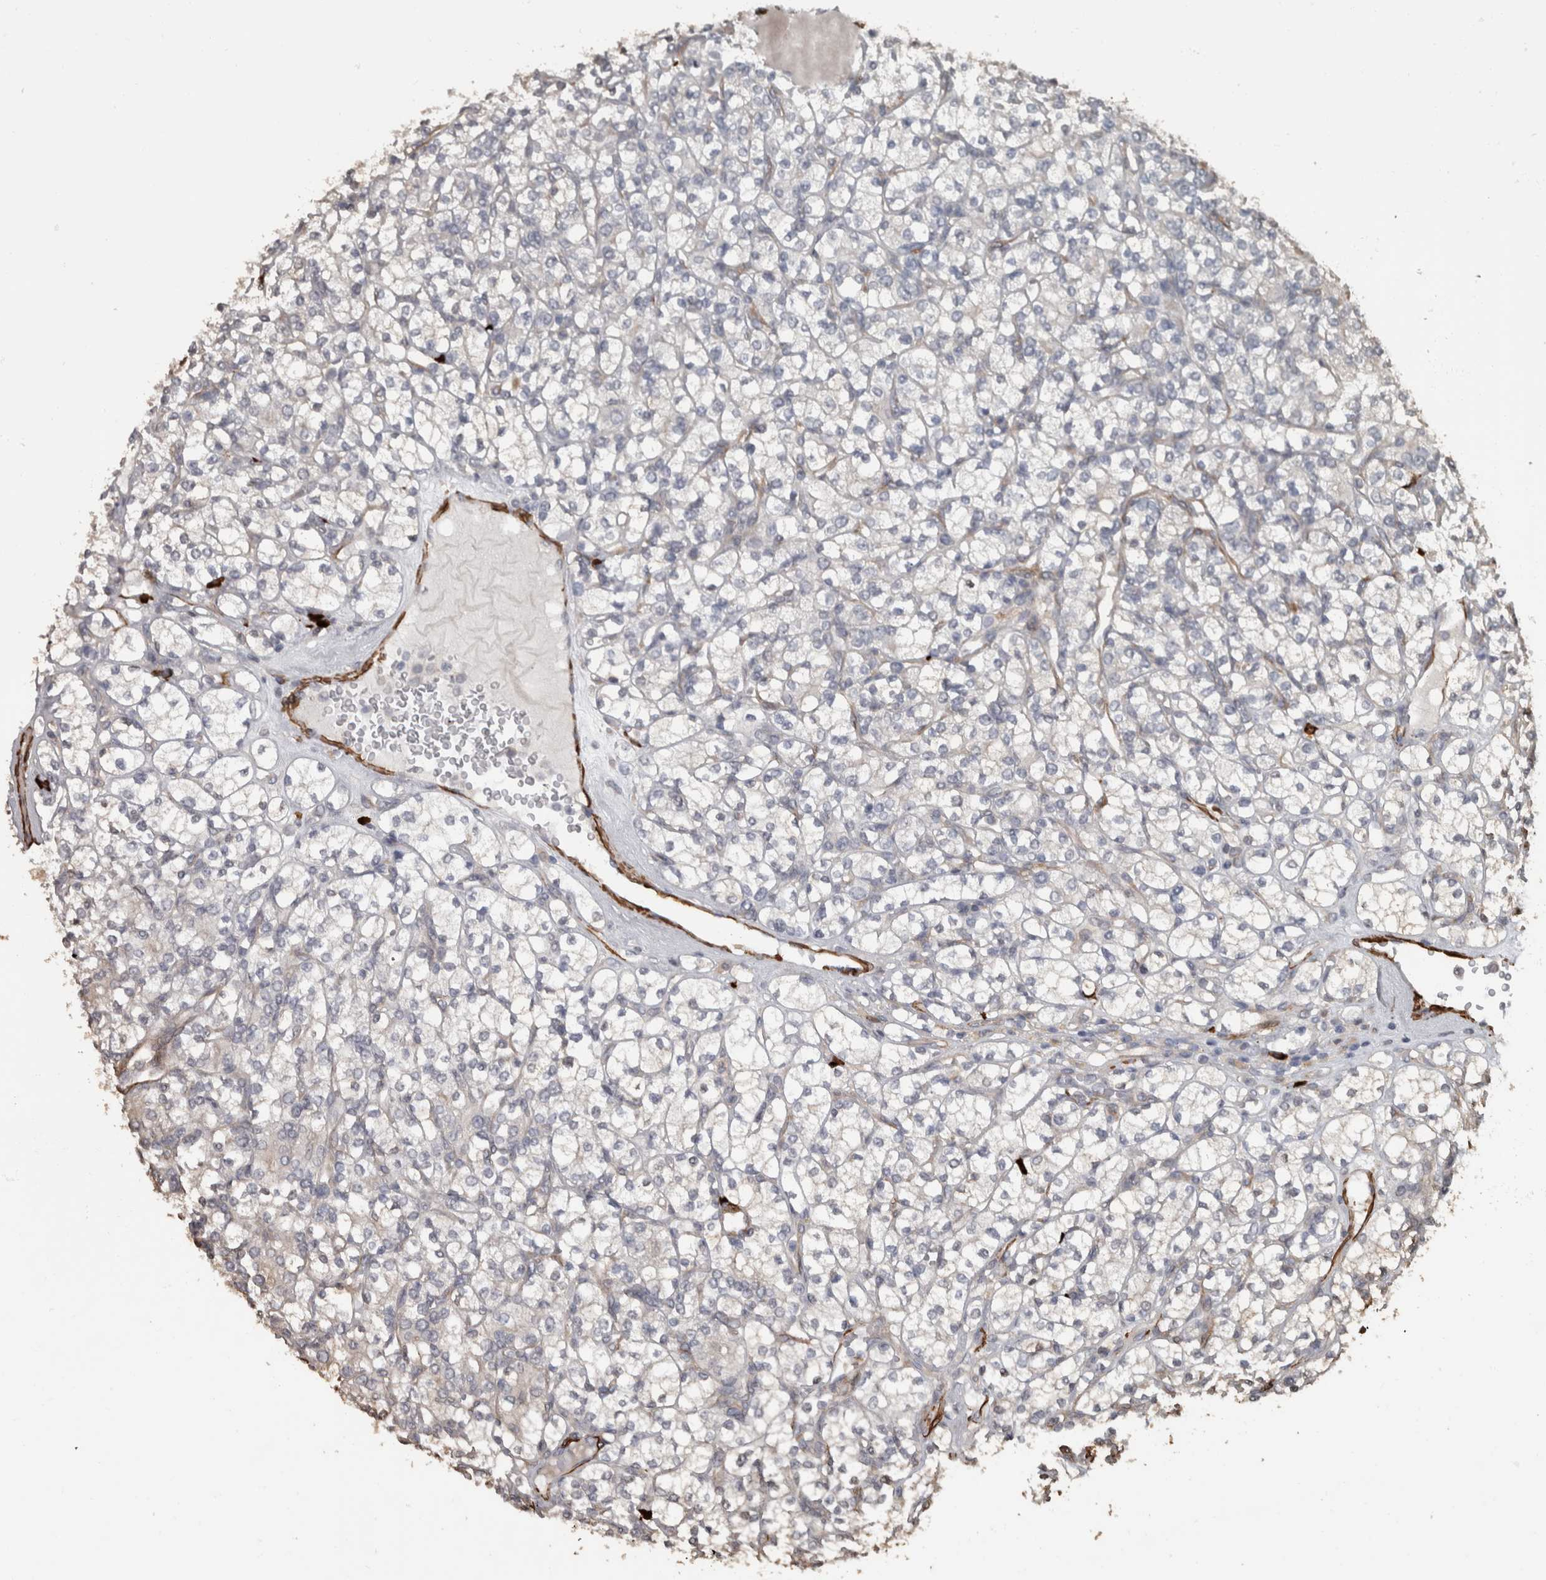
{"staining": {"intensity": "negative", "quantity": "none", "location": "none"}, "tissue": "renal cancer", "cell_type": "Tumor cells", "image_type": "cancer", "snomed": [{"axis": "morphology", "description": "Adenocarcinoma, NOS"}, {"axis": "topography", "description": "Kidney"}], "caption": "High power microscopy histopathology image of an immunohistochemistry micrograph of renal adenocarcinoma, revealing no significant expression in tumor cells.", "gene": "MASTL", "patient": {"sex": "male", "age": 77}}